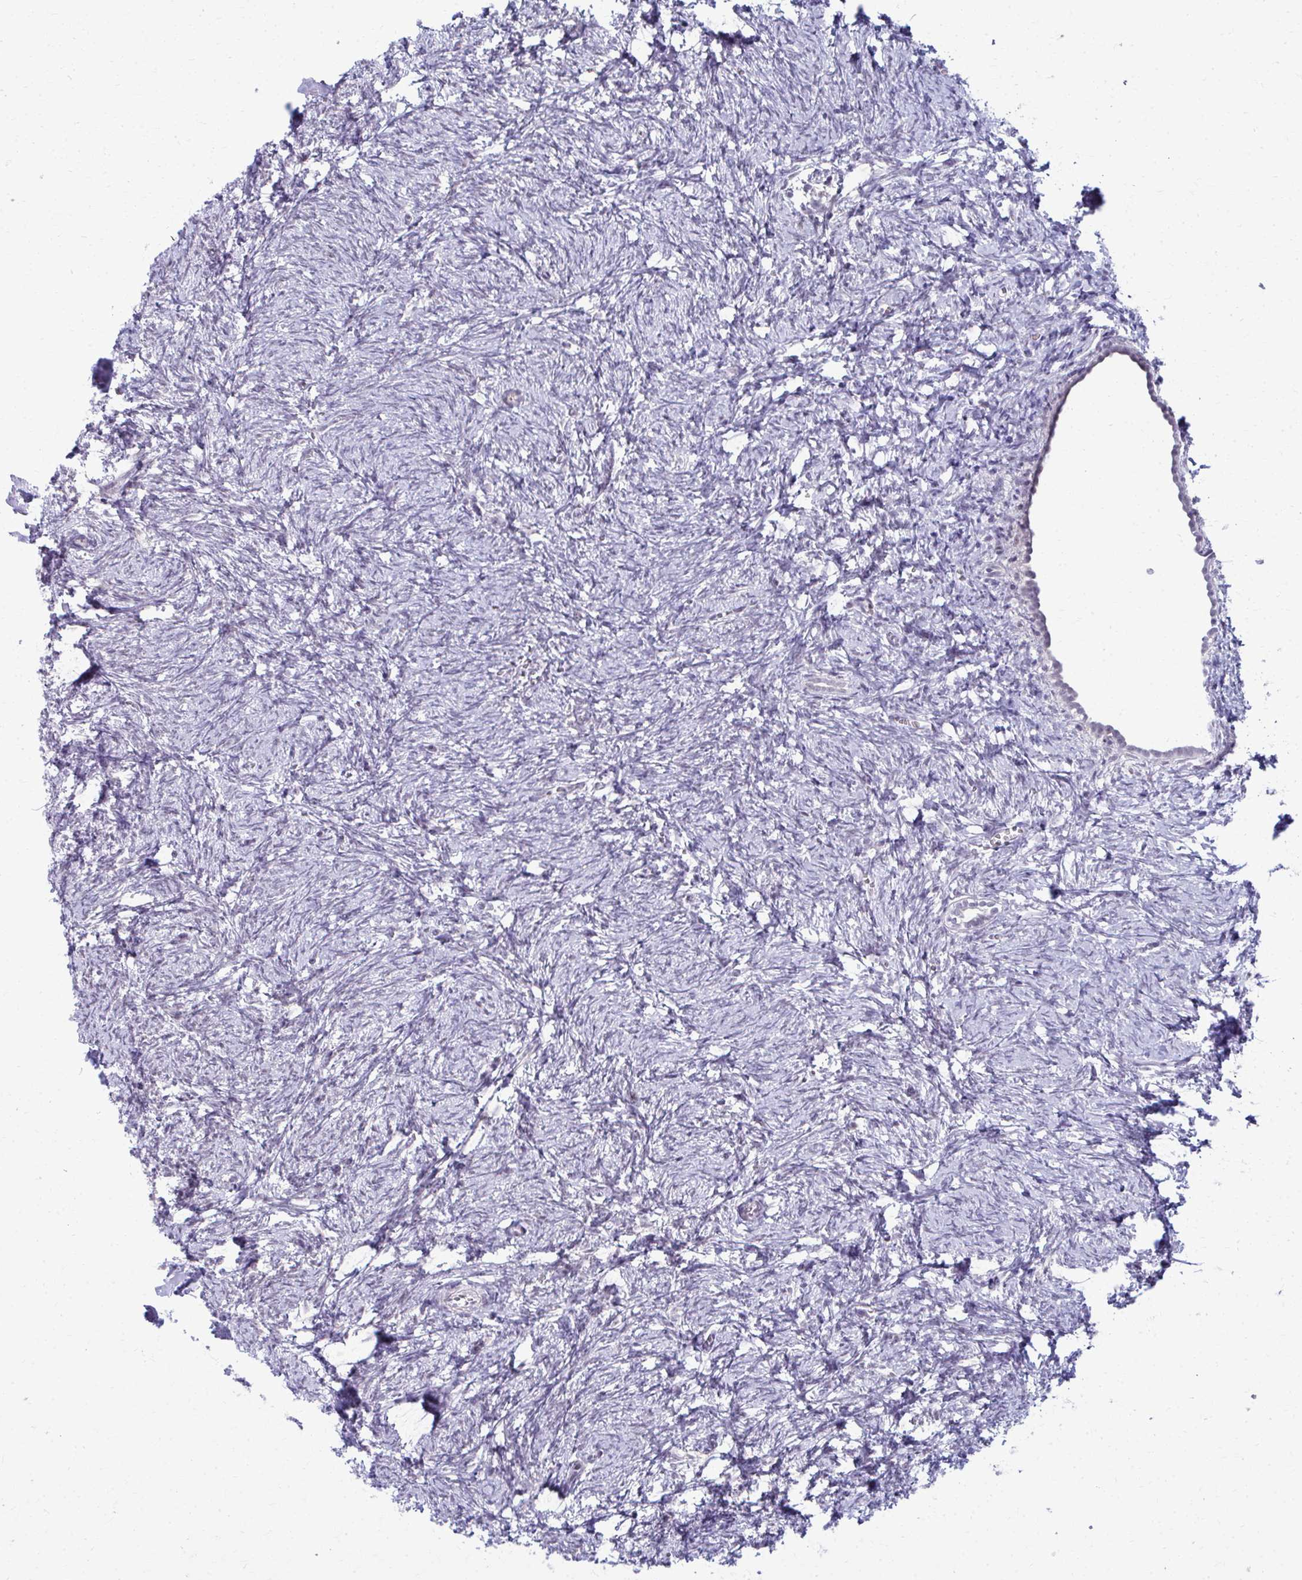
{"staining": {"intensity": "negative", "quantity": "none", "location": "none"}, "tissue": "ovary", "cell_type": "Follicle cells", "image_type": "normal", "snomed": [{"axis": "morphology", "description": "Normal tissue, NOS"}, {"axis": "topography", "description": "Ovary"}], "caption": "A micrograph of ovary stained for a protein reveals no brown staining in follicle cells. Brightfield microscopy of immunohistochemistry stained with DAB (brown) and hematoxylin (blue), captured at high magnification.", "gene": "MAF1", "patient": {"sex": "female", "age": 41}}